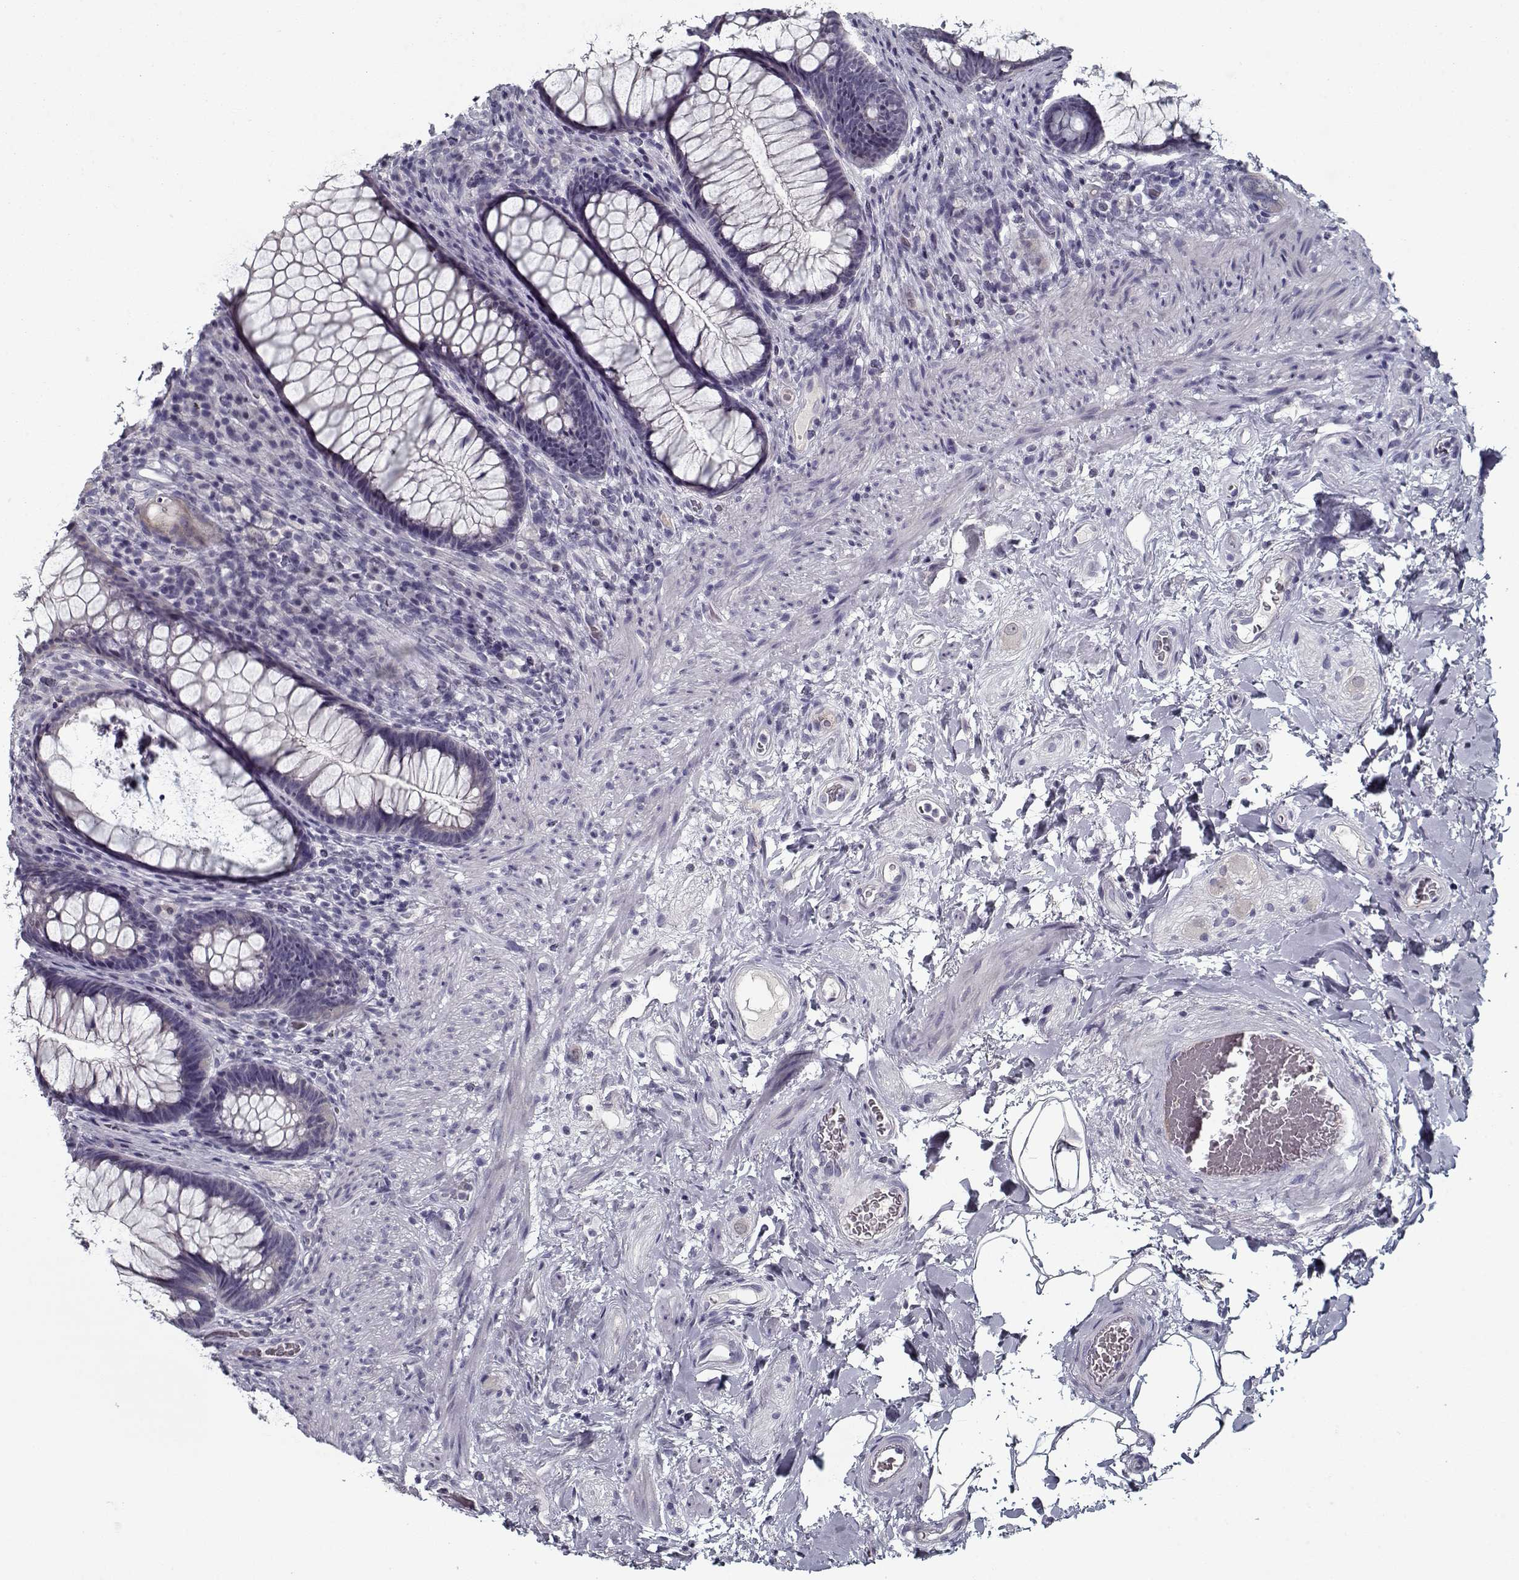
{"staining": {"intensity": "moderate", "quantity": "<25%", "location": "cytoplasmic/membranous"}, "tissue": "rectum", "cell_type": "Glandular cells", "image_type": "normal", "snomed": [{"axis": "morphology", "description": "Normal tissue, NOS"}, {"axis": "topography", "description": "Smooth muscle"}, {"axis": "topography", "description": "Rectum"}], "caption": "This is a micrograph of IHC staining of benign rectum, which shows moderate staining in the cytoplasmic/membranous of glandular cells.", "gene": "DDX25", "patient": {"sex": "male", "age": 53}}